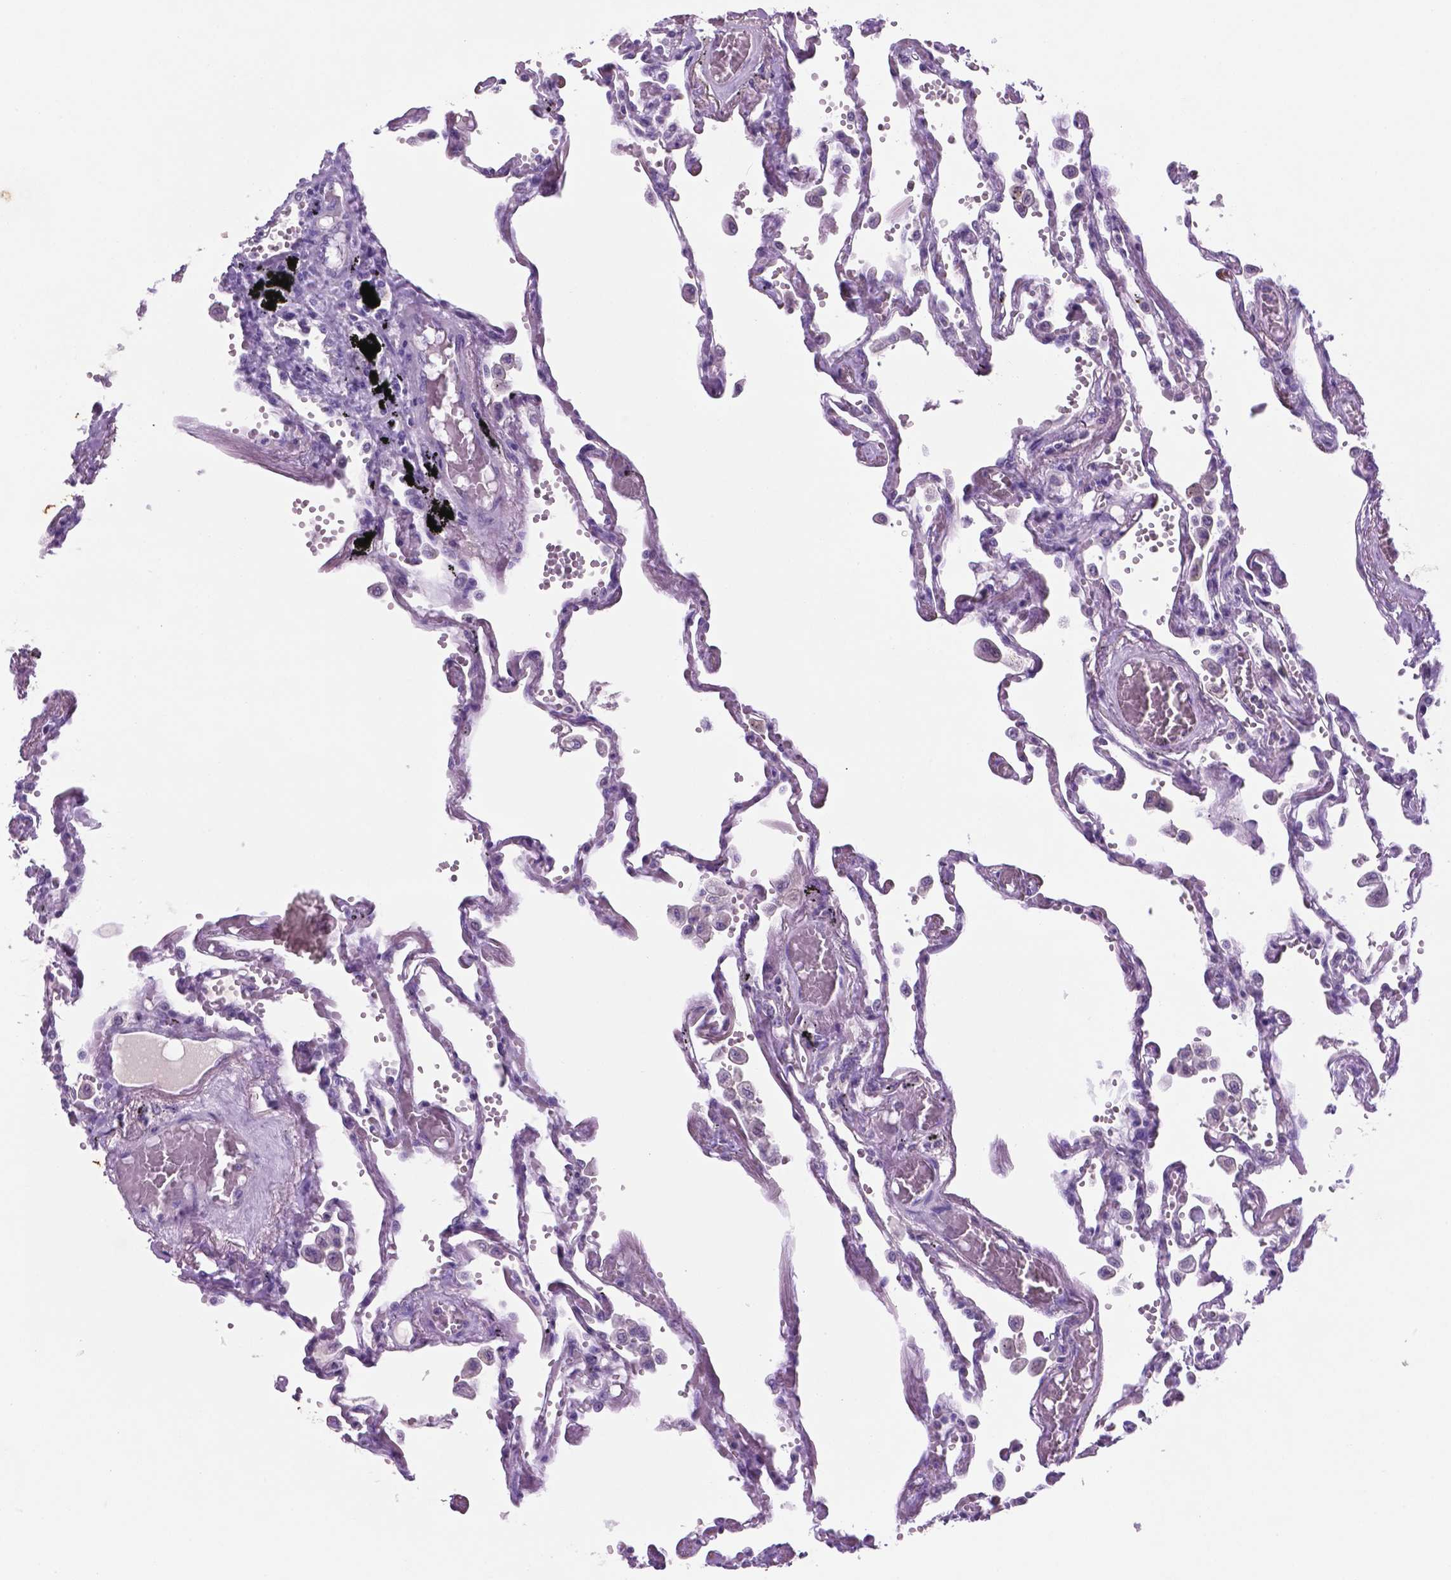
{"staining": {"intensity": "negative", "quantity": "none", "location": "none"}, "tissue": "lung", "cell_type": "Alveolar cells", "image_type": "normal", "snomed": [{"axis": "morphology", "description": "Normal tissue, NOS"}, {"axis": "morphology", "description": "Adenocarcinoma, NOS"}, {"axis": "topography", "description": "Cartilage tissue"}, {"axis": "topography", "description": "Lung"}], "caption": "This is a photomicrograph of IHC staining of normal lung, which shows no staining in alveolar cells. Brightfield microscopy of IHC stained with DAB (3,3'-diaminobenzidine) (brown) and hematoxylin (blue), captured at high magnification.", "gene": "C18orf21", "patient": {"sex": "female", "age": 67}}